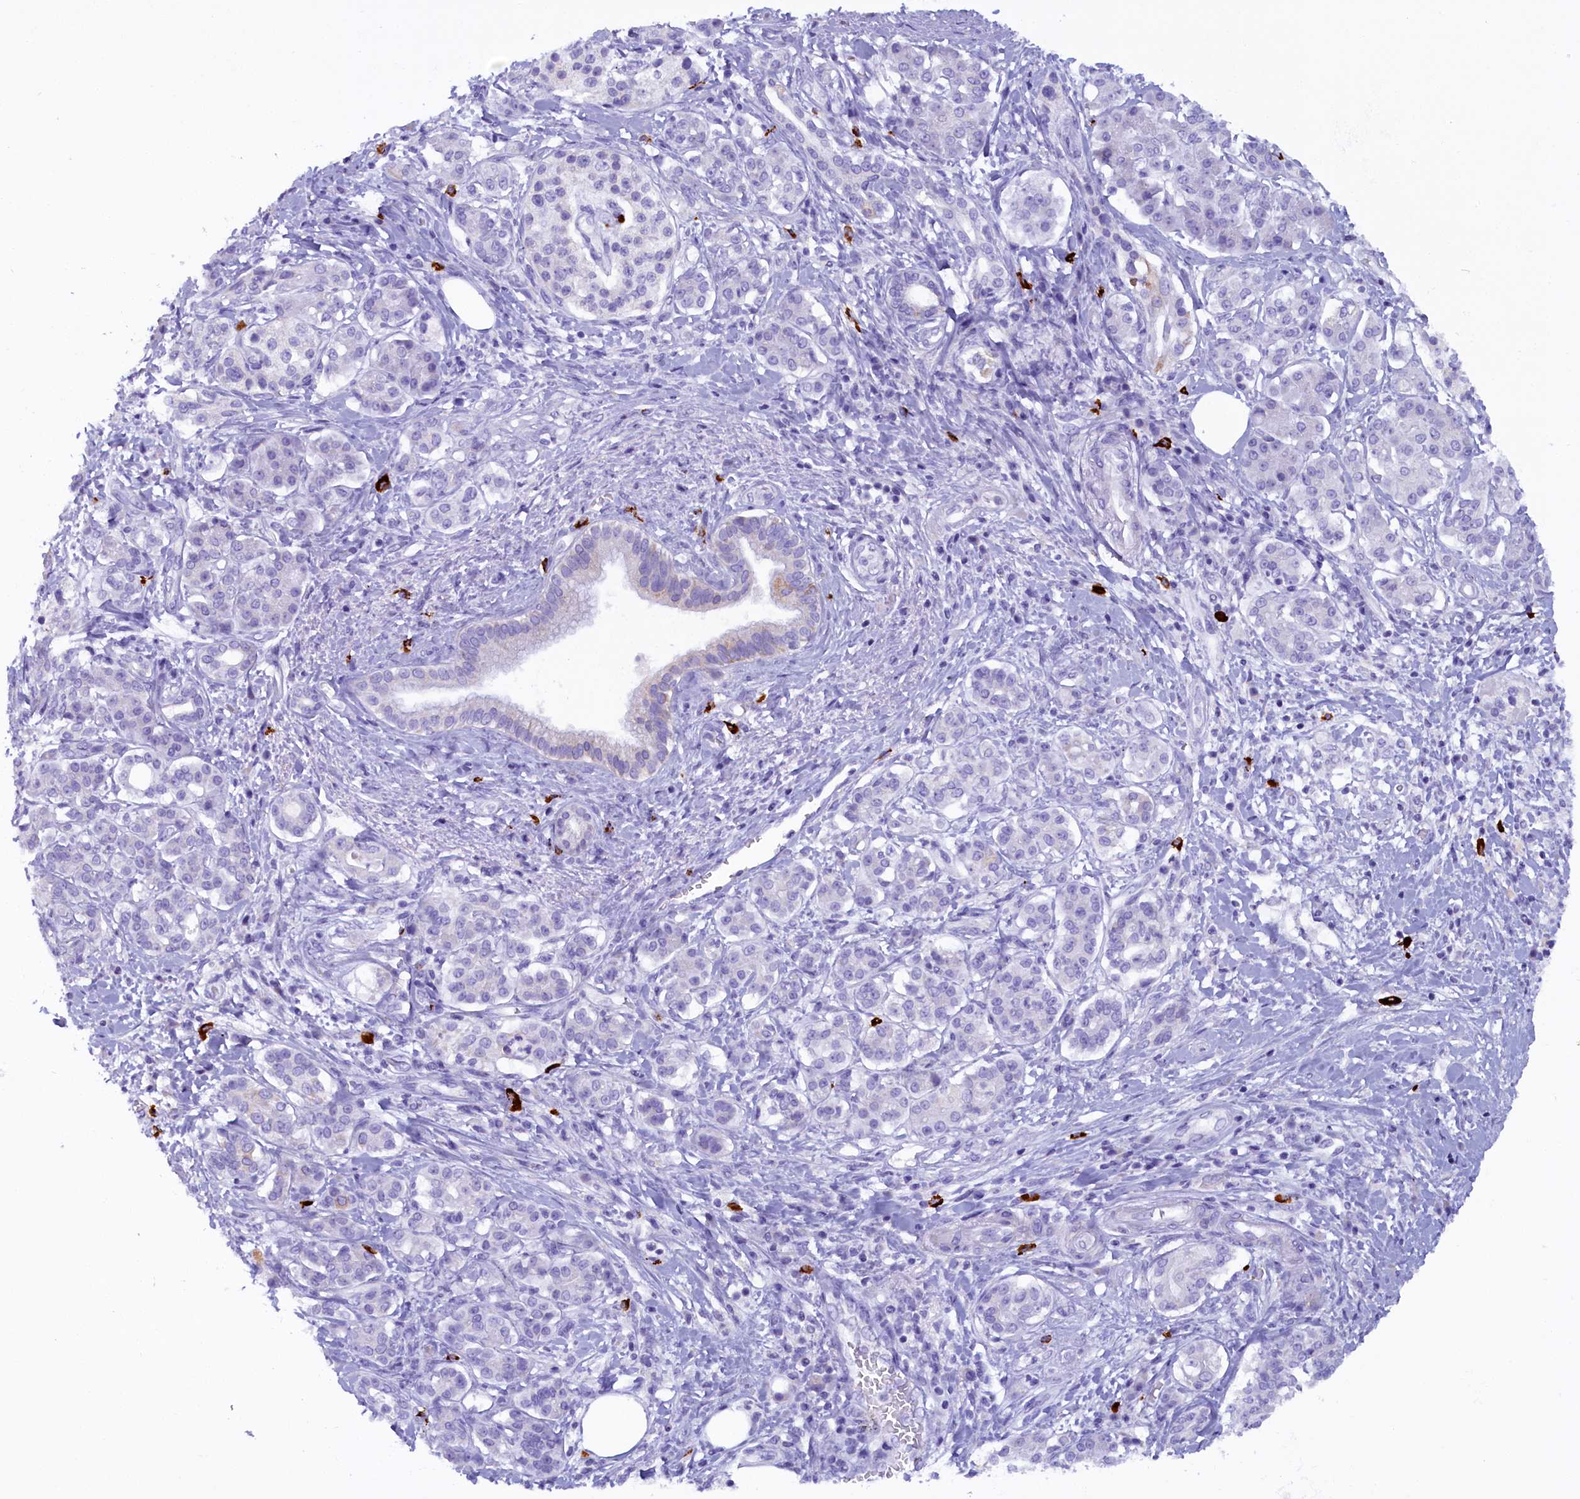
{"staining": {"intensity": "negative", "quantity": "none", "location": "none"}, "tissue": "pancreatic cancer", "cell_type": "Tumor cells", "image_type": "cancer", "snomed": [{"axis": "morphology", "description": "Adenocarcinoma, NOS"}, {"axis": "topography", "description": "Pancreas"}], "caption": "Immunohistochemical staining of pancreatic cancer displays no significant positivity in tumor cells.", "gene": "RTTN", "patient": {"sex": "female", "age": 73}}